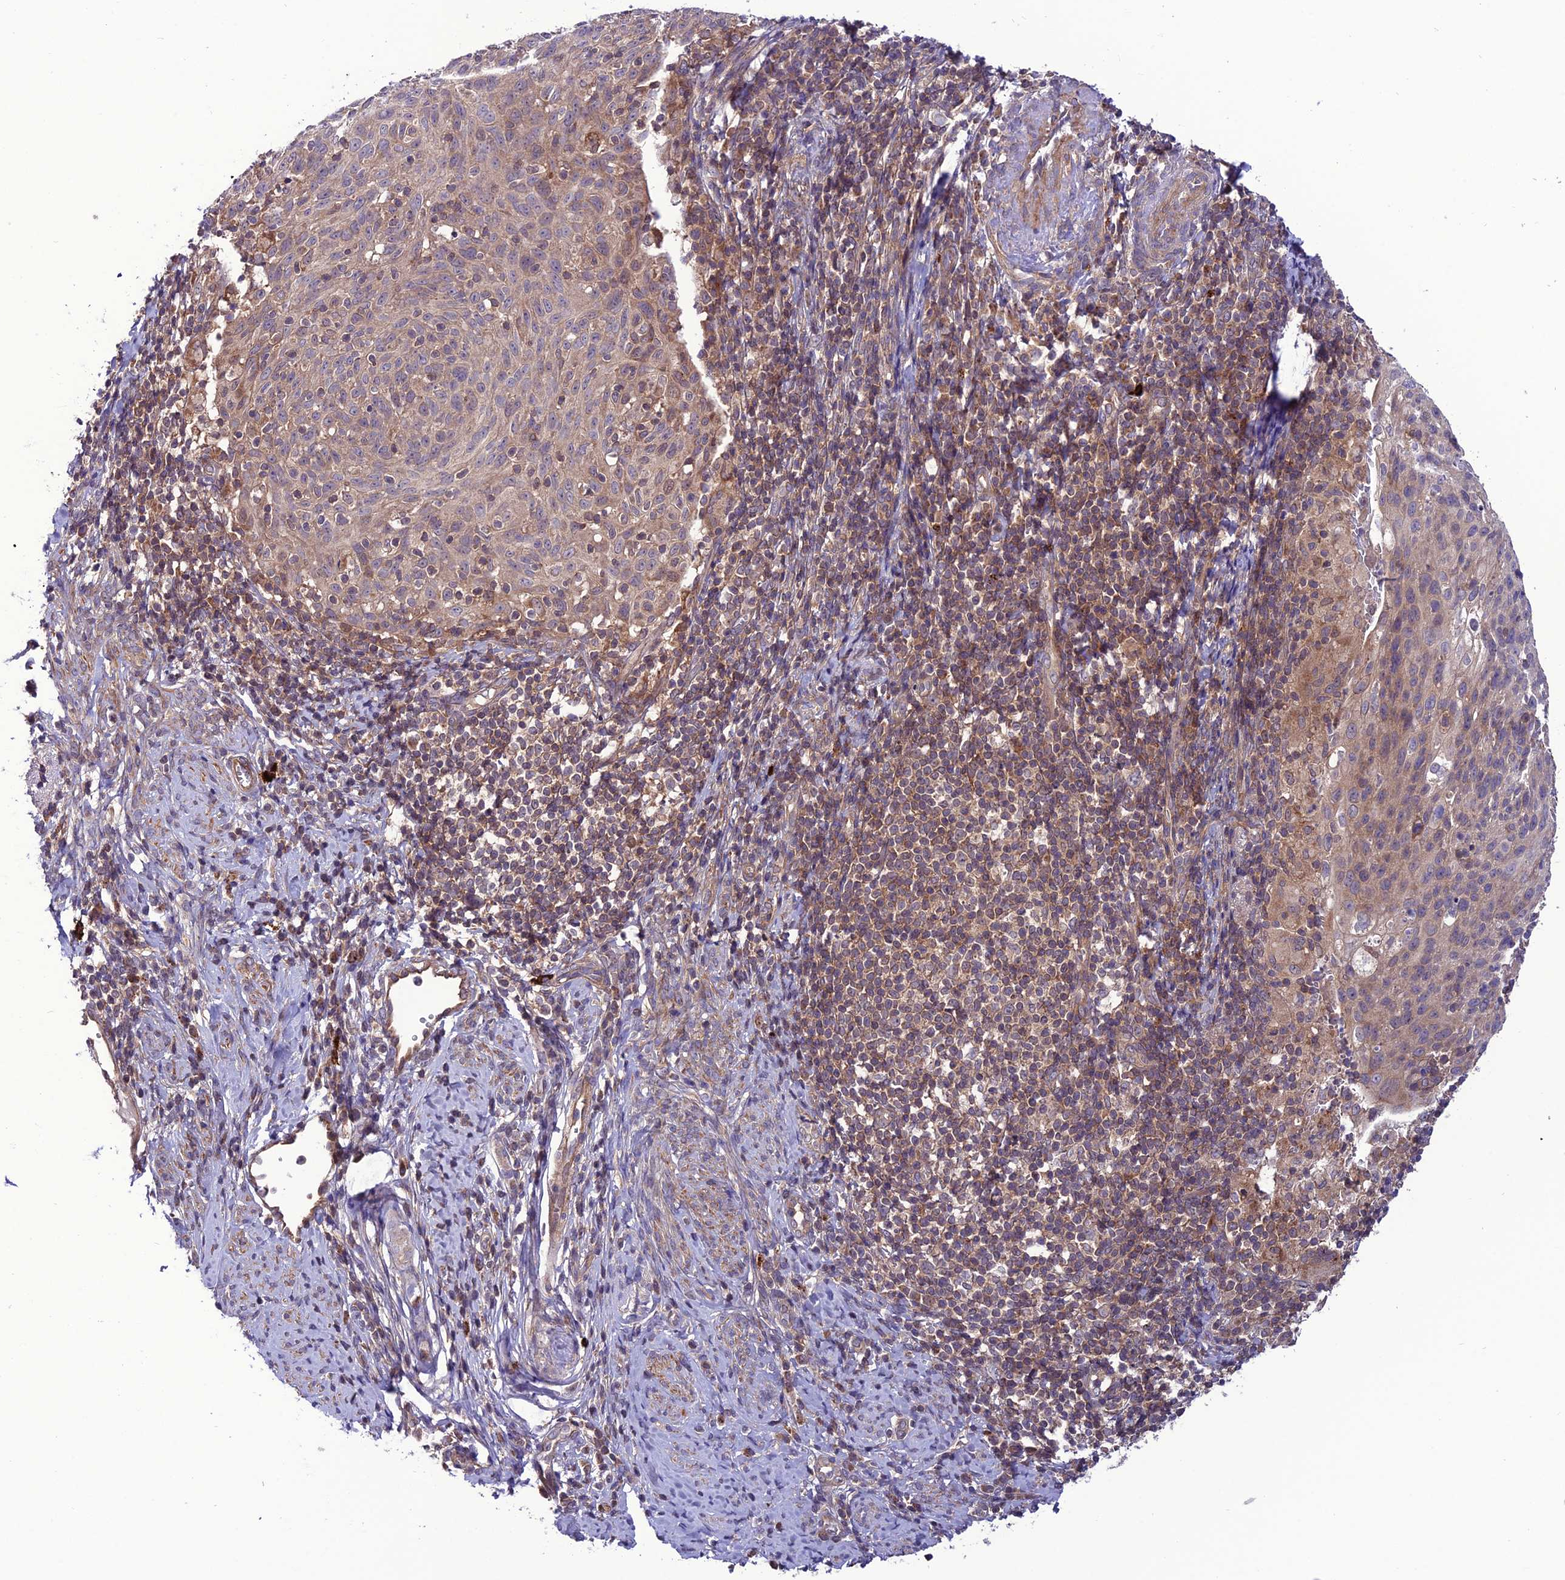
{"staining": {"intensity": "weak", "quantity": "<25%", "location": "cytoplasmic/membranous"}, "tissue": "cervical cancer", "cell_type": "Tumor cells", "image_type": "cancer", "snomed": [{"axis": "morphology", "description": "Squamous cell carcinoma, NOS"}, {"axis": "topography", "description": "Cervix"}], "caption": "Tumor cells are negative for protein expression in human cervical cancer.", "gene": "PPIL3", "patient": {"sex": "female", "age": 70}}